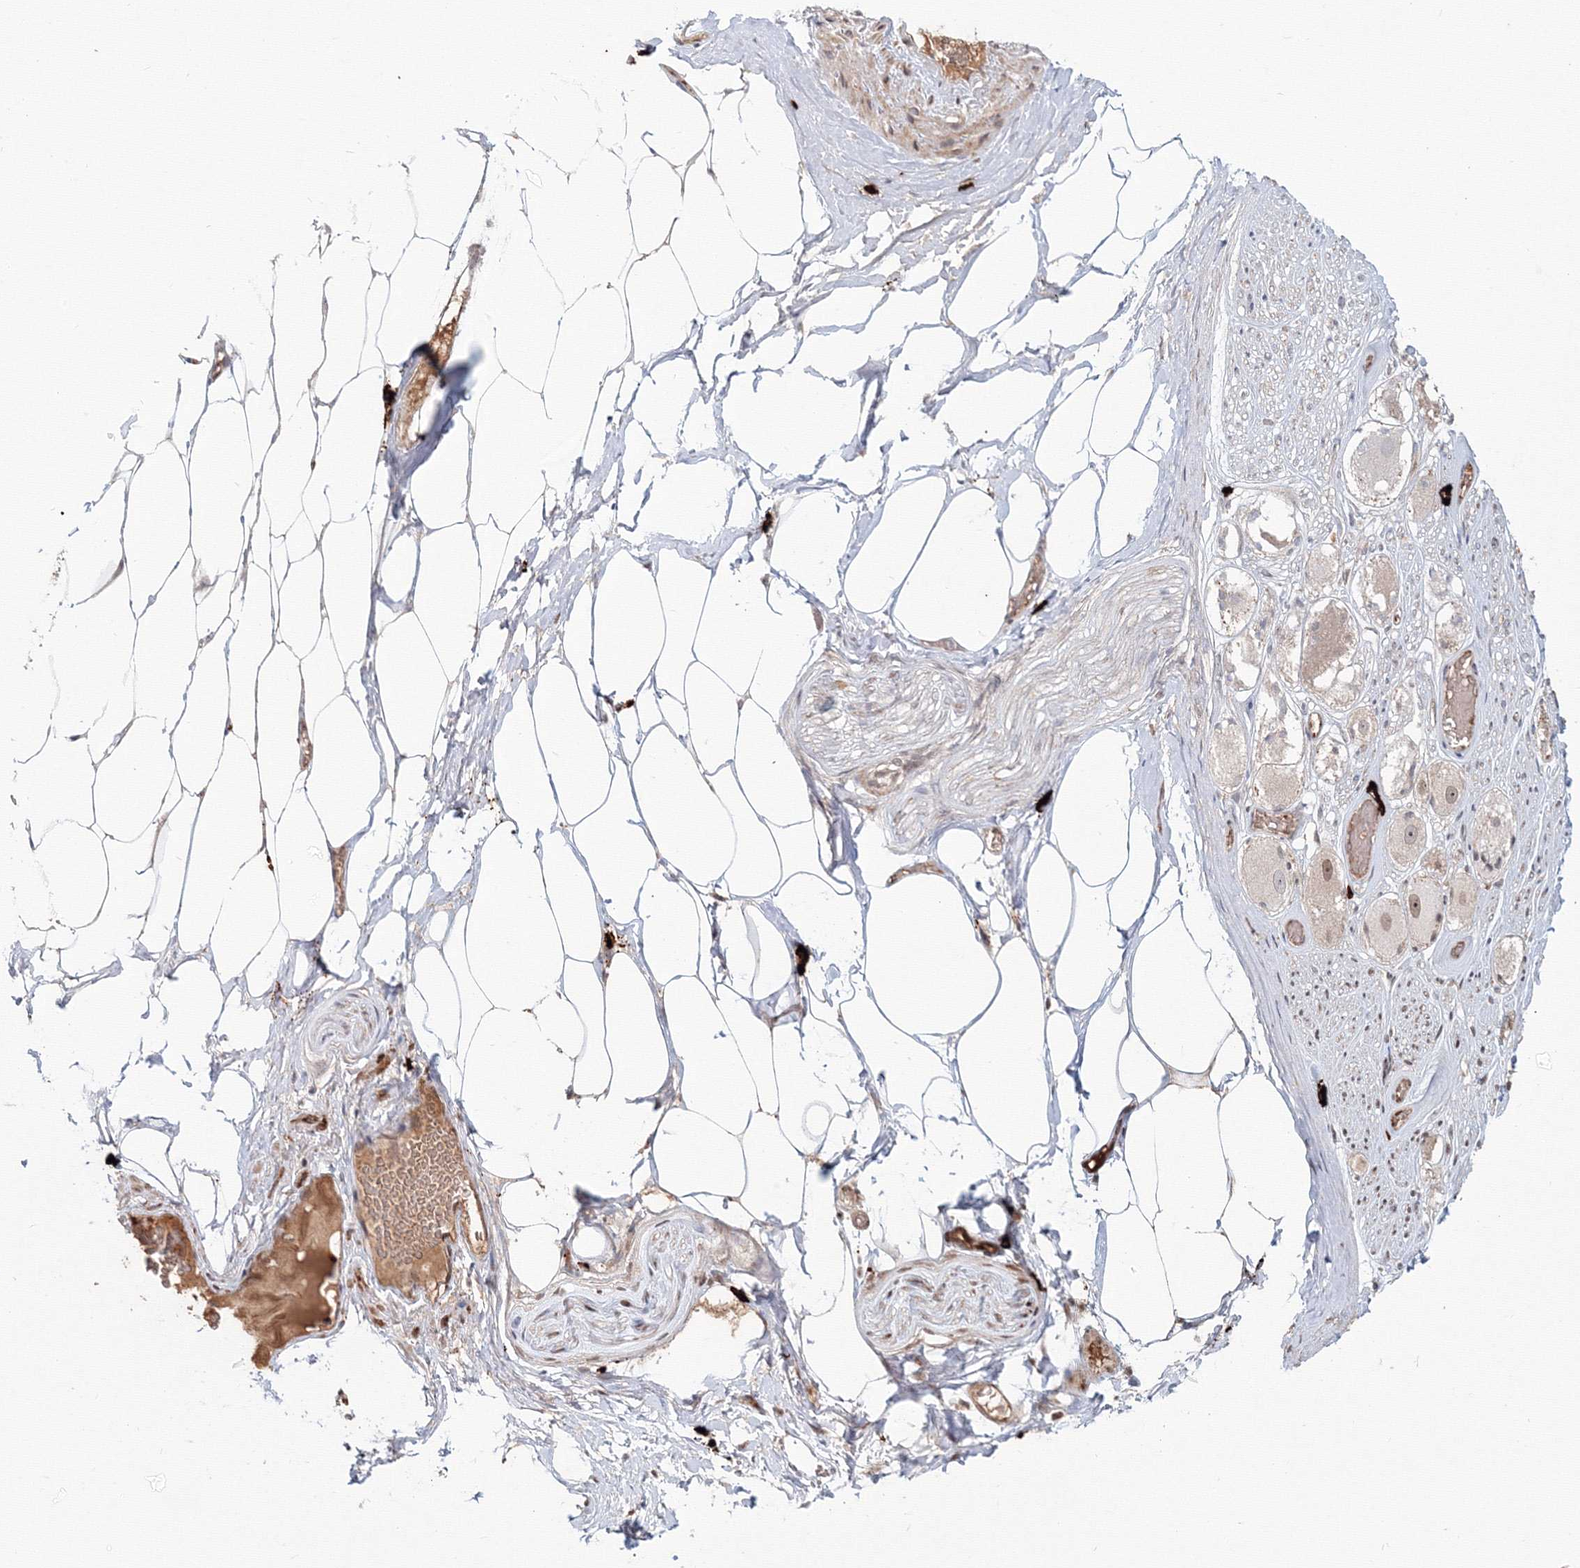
{"staining": {"intensity": "moderate", "quantity": "<25%", "location": "cytoplasmic/membranous"}, "tissue": "adipose tissue", "cell_type": "Adipocytes", "image_type": "normal", "snomed": [{"axis": "morphology", "description": "Normal tissue, NOS"}, {"axis": "morphology", "description": "Adenocarcinoma, Low grade"}, {"axis": "topography", "description": "Prostate"}, {"axis": "topography", "description": "Peripheral nerve tissue"}], "caption": "Moderate cytoplasmic/membranous protein expression is seen in approximately <25% of adipocytes in adipose tissue.", "gene": "SH3PXD2A", "patient": {"sex": "male", "age": 63}}